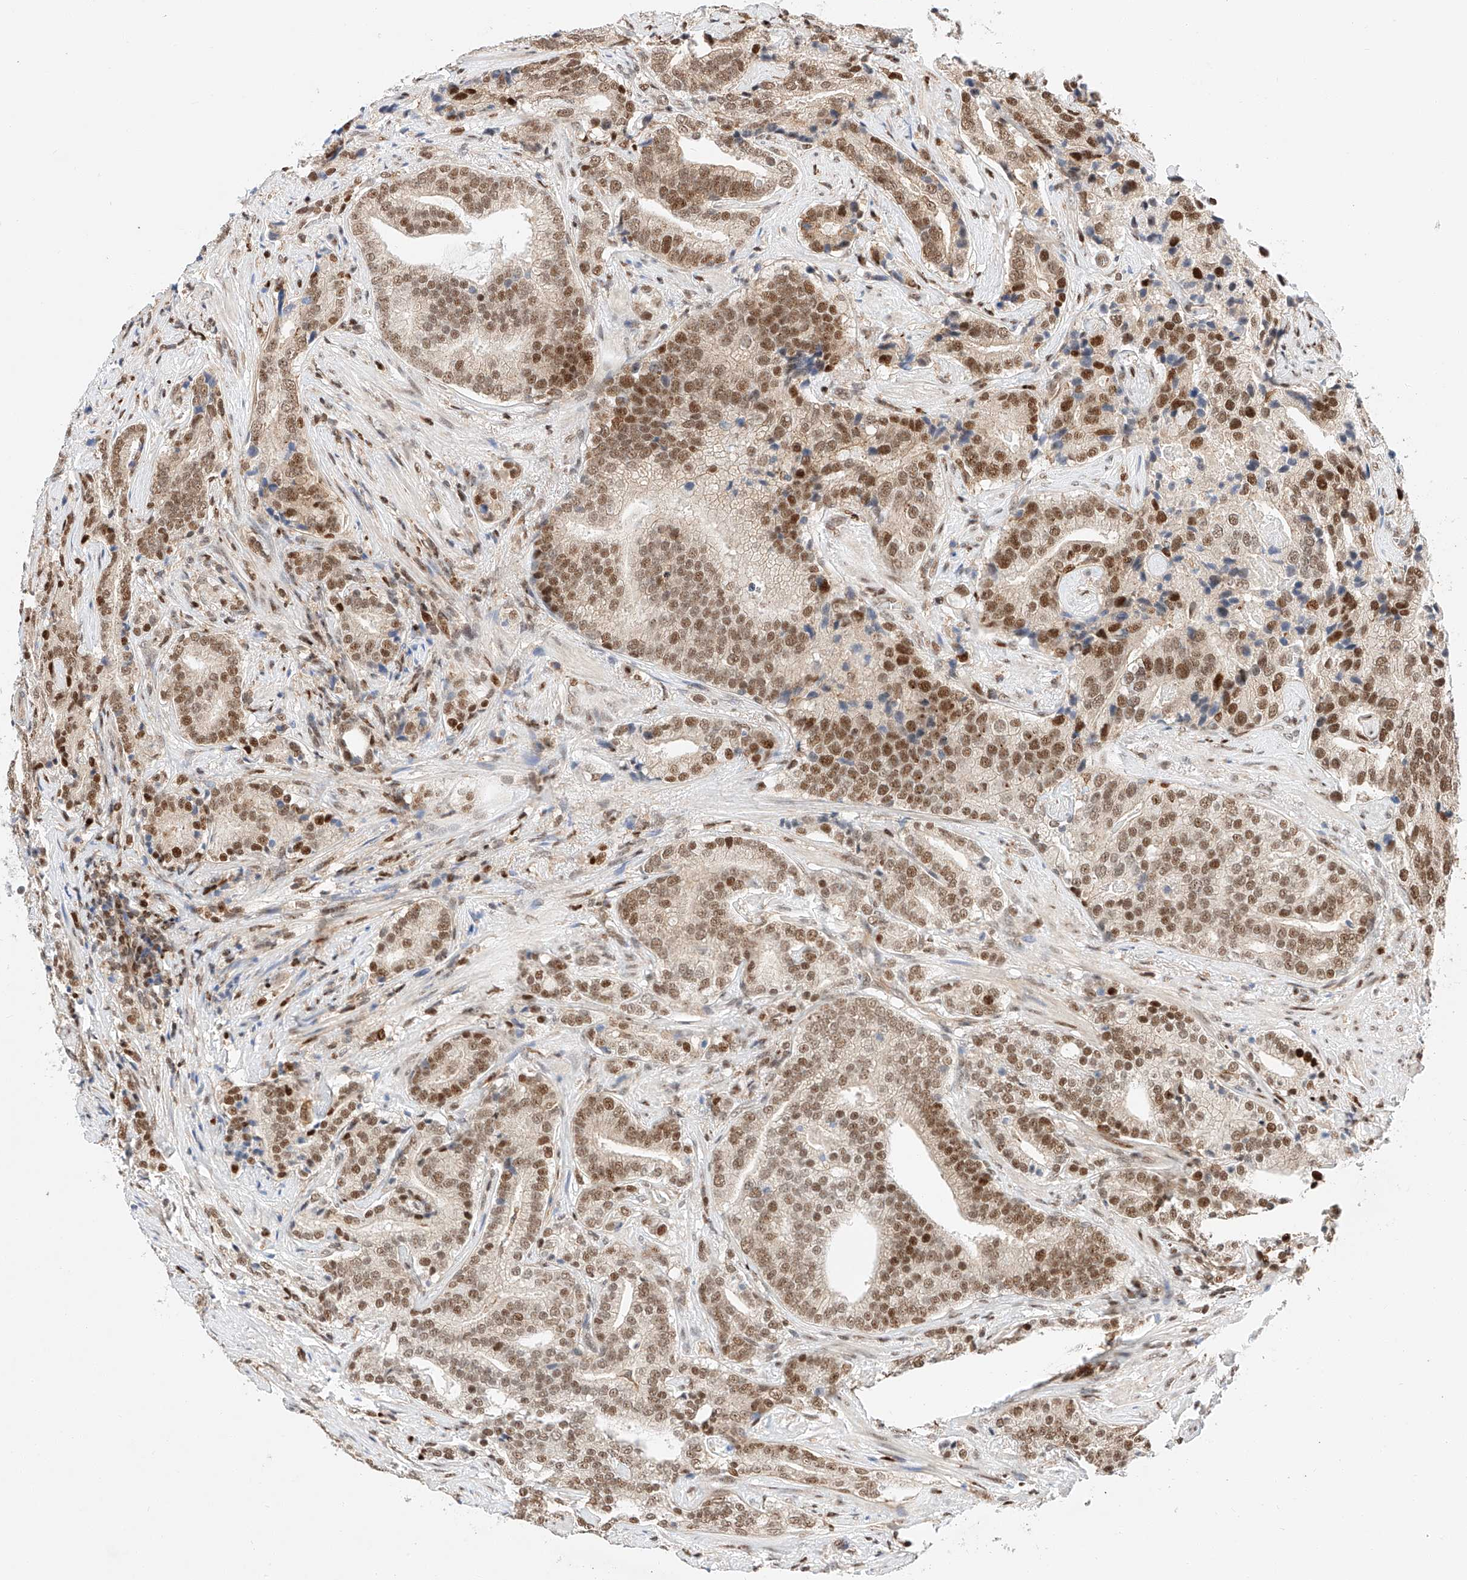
{"staining": {"intensity": "moderate", "quantity": ">75%", "location": "nuclear"}, "tissue": "prostate cancer", "cell_type": "Tumor cells", "image_type": "cancer", "snomed": [{"axis": "morphology", "description": "Adenocarcinoma, High grade"}, {"axis": "topography", "description": "Prostate"}], "caption": "This photomicrograph displays immunohistochemistry staining of prostate high-grade adenocarcinoma, with medium moderate nuclear staining in about >75% of tumor cells.", "gene": "HDAC9", "patient": {"sex": "male", "age": 57}}